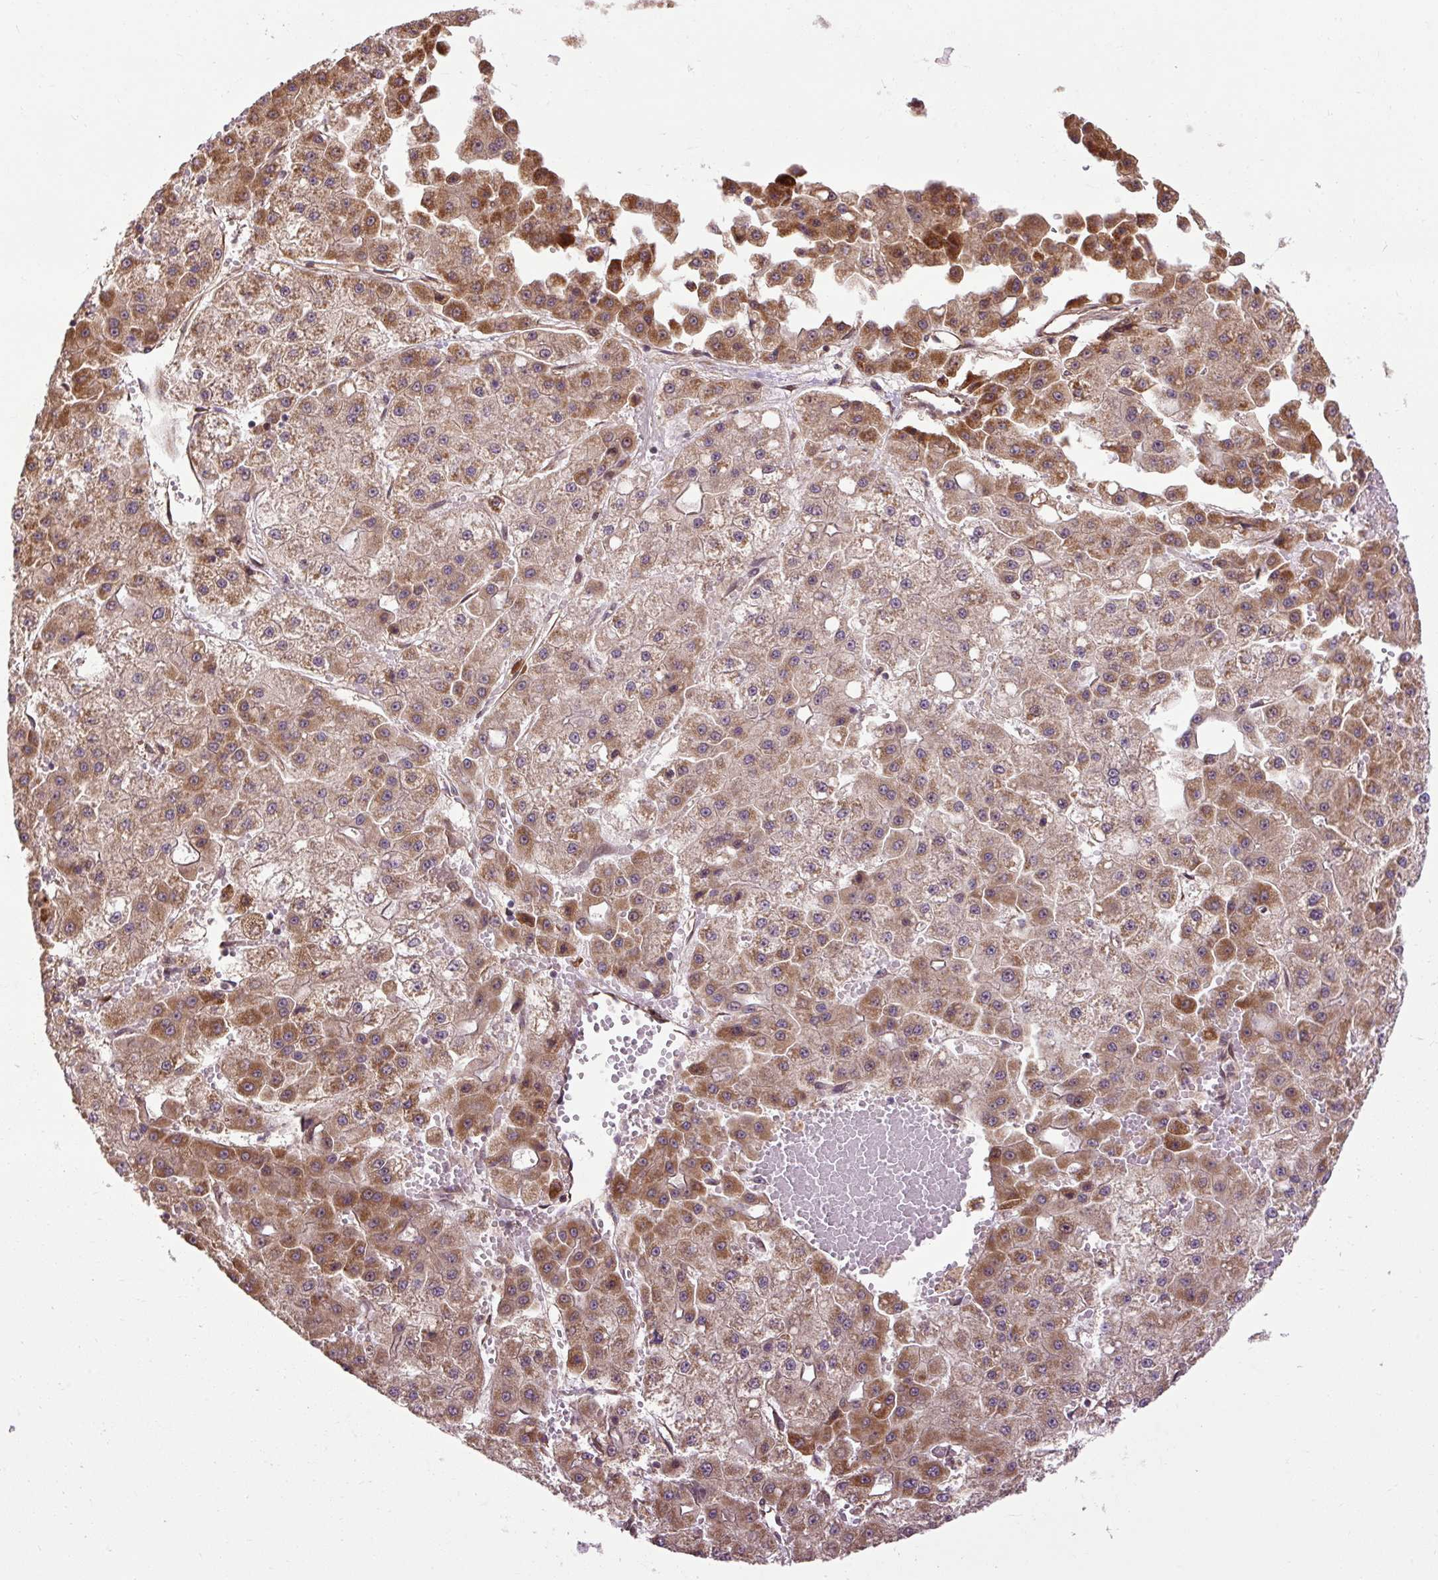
{"staining": {"intensity": "moderate", "quantity": ">75%", "location": "cytoplasmic/membranous"}, "tissue": "liver cancer", "cell_type": "Tumor cells", "image_type": "cancer", "snomed": [{"axis": "morphology", "description": "Carcinoma, Hepatocellular, NOS"}, {"axis": "topography", "description": "Liver"}], "caption": "Immunohistochemistry (DAB) staining of liver cancer (hepatocellular carcinoma) shows moderate cytoplasmic/membranous protein positivity in about >75% of tumor cells.", "gene": "FLRT1", "patient": {"sex": "male", "age": 47}}